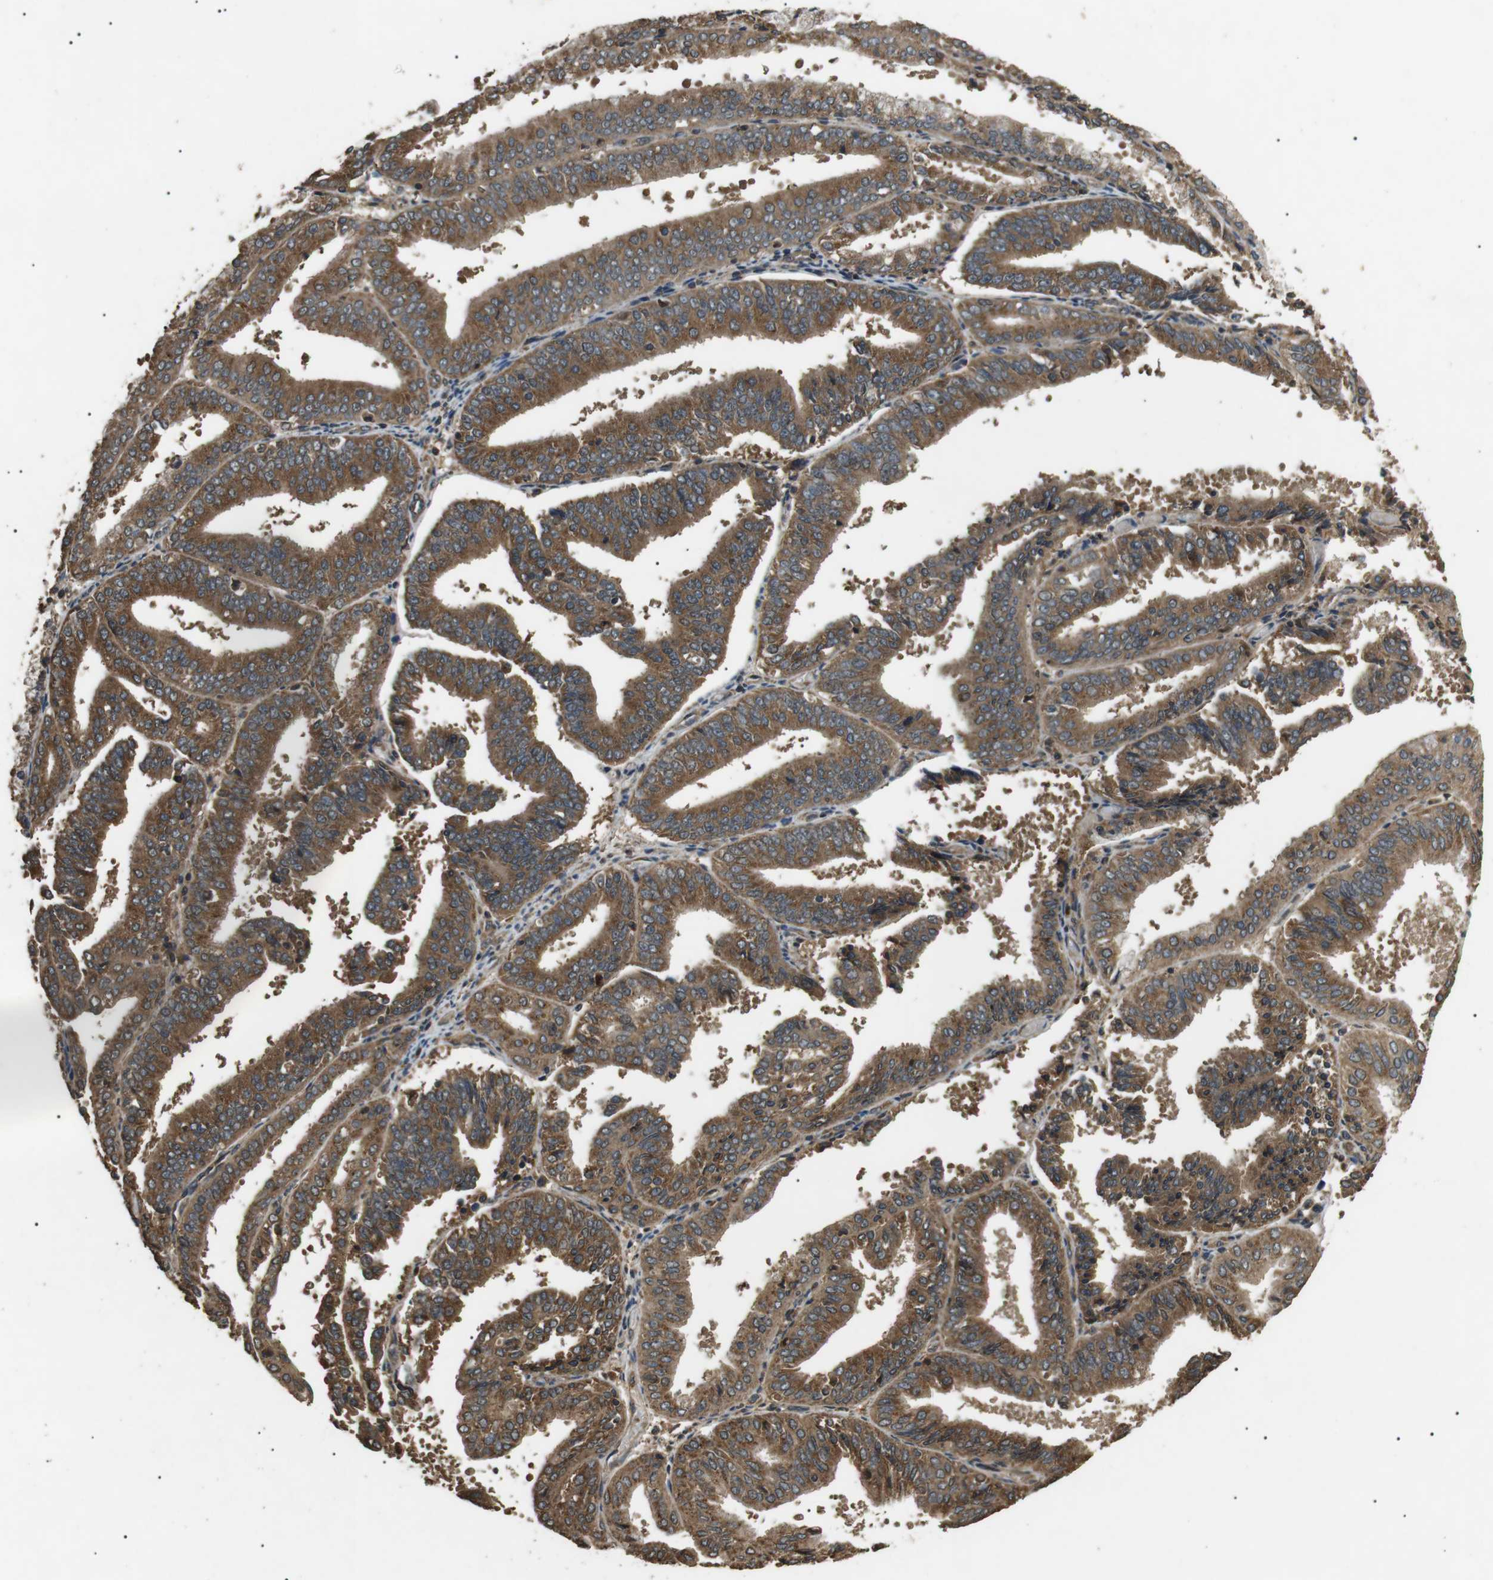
{"staining": {"intensity": "strong", "quantity": ">75%", "location": "cytoplasmic/membranous"}, "tissue": "endometrial cancer", "cell_type": "Tumor cells", "image_type": "cancer", "snomed": [{"axis": "morphology", "description": "Adenocarcinoma, NOS"}, {"axis": "topography", "description": "Endometrium"}], "caption": "Strong cytoplasmic/membranous positivity is identified in about >75% of tumor cells in endometrial cancer.", "gene": "TBC1D15", "patient": {"sex": "female", "age": 63}}